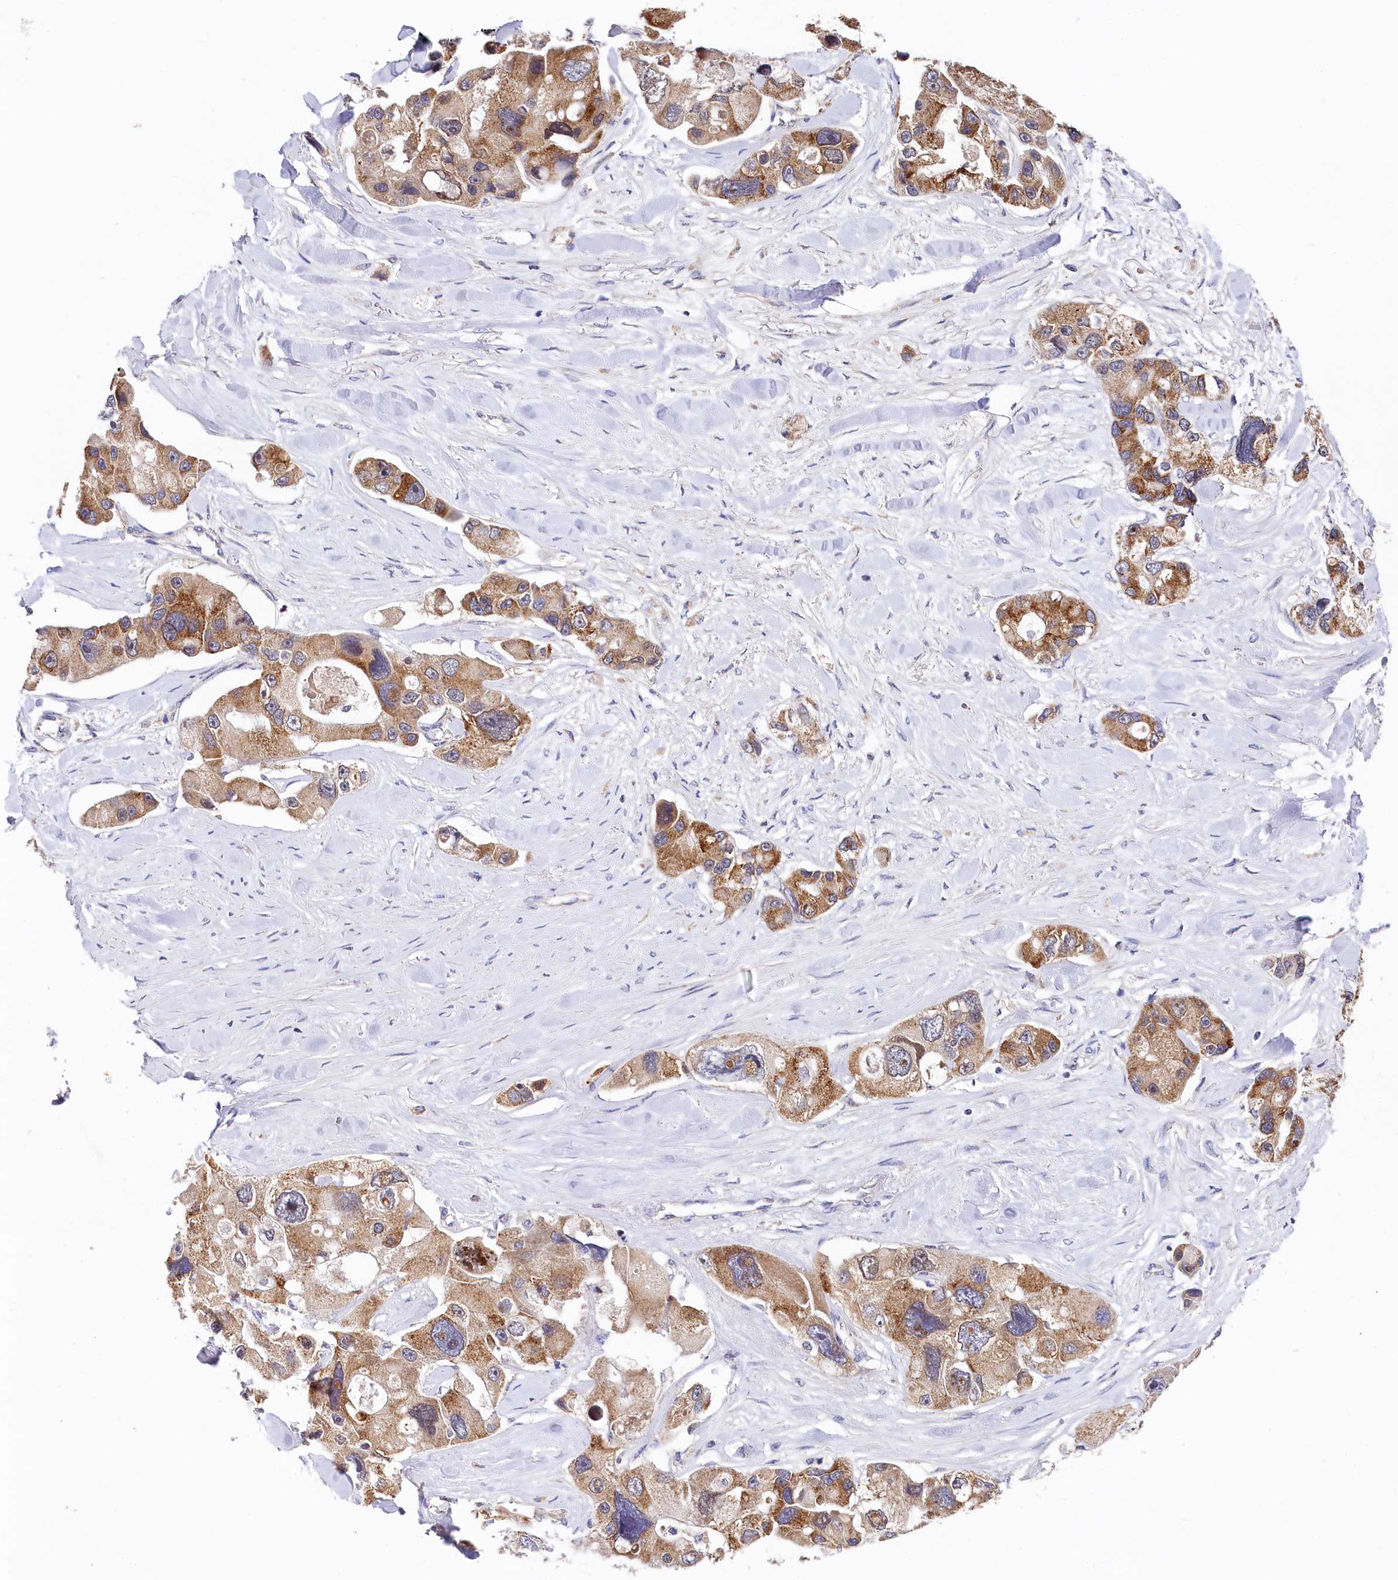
{"staining": {"intensity": "moderate", "quantity": ">75%", "location": "cytoplasmic/membranous"}, "tissue": "lung cancer", "cell_type": "Tumor cells", "image_type": "cancer", "snomed": [{"axis": "morphology", "description": "Adenocarcinoma, NOS"}, {"axis": "topography", "description": "Lung"}], "caption": "Moderate cytoplasmic/membranous staining for a protein is seen in about >75% of tumor cells of lung adenocarcinoma using IHC.", "gene": "SPINK9", "patient": {"sex": "female", "age": 54}}